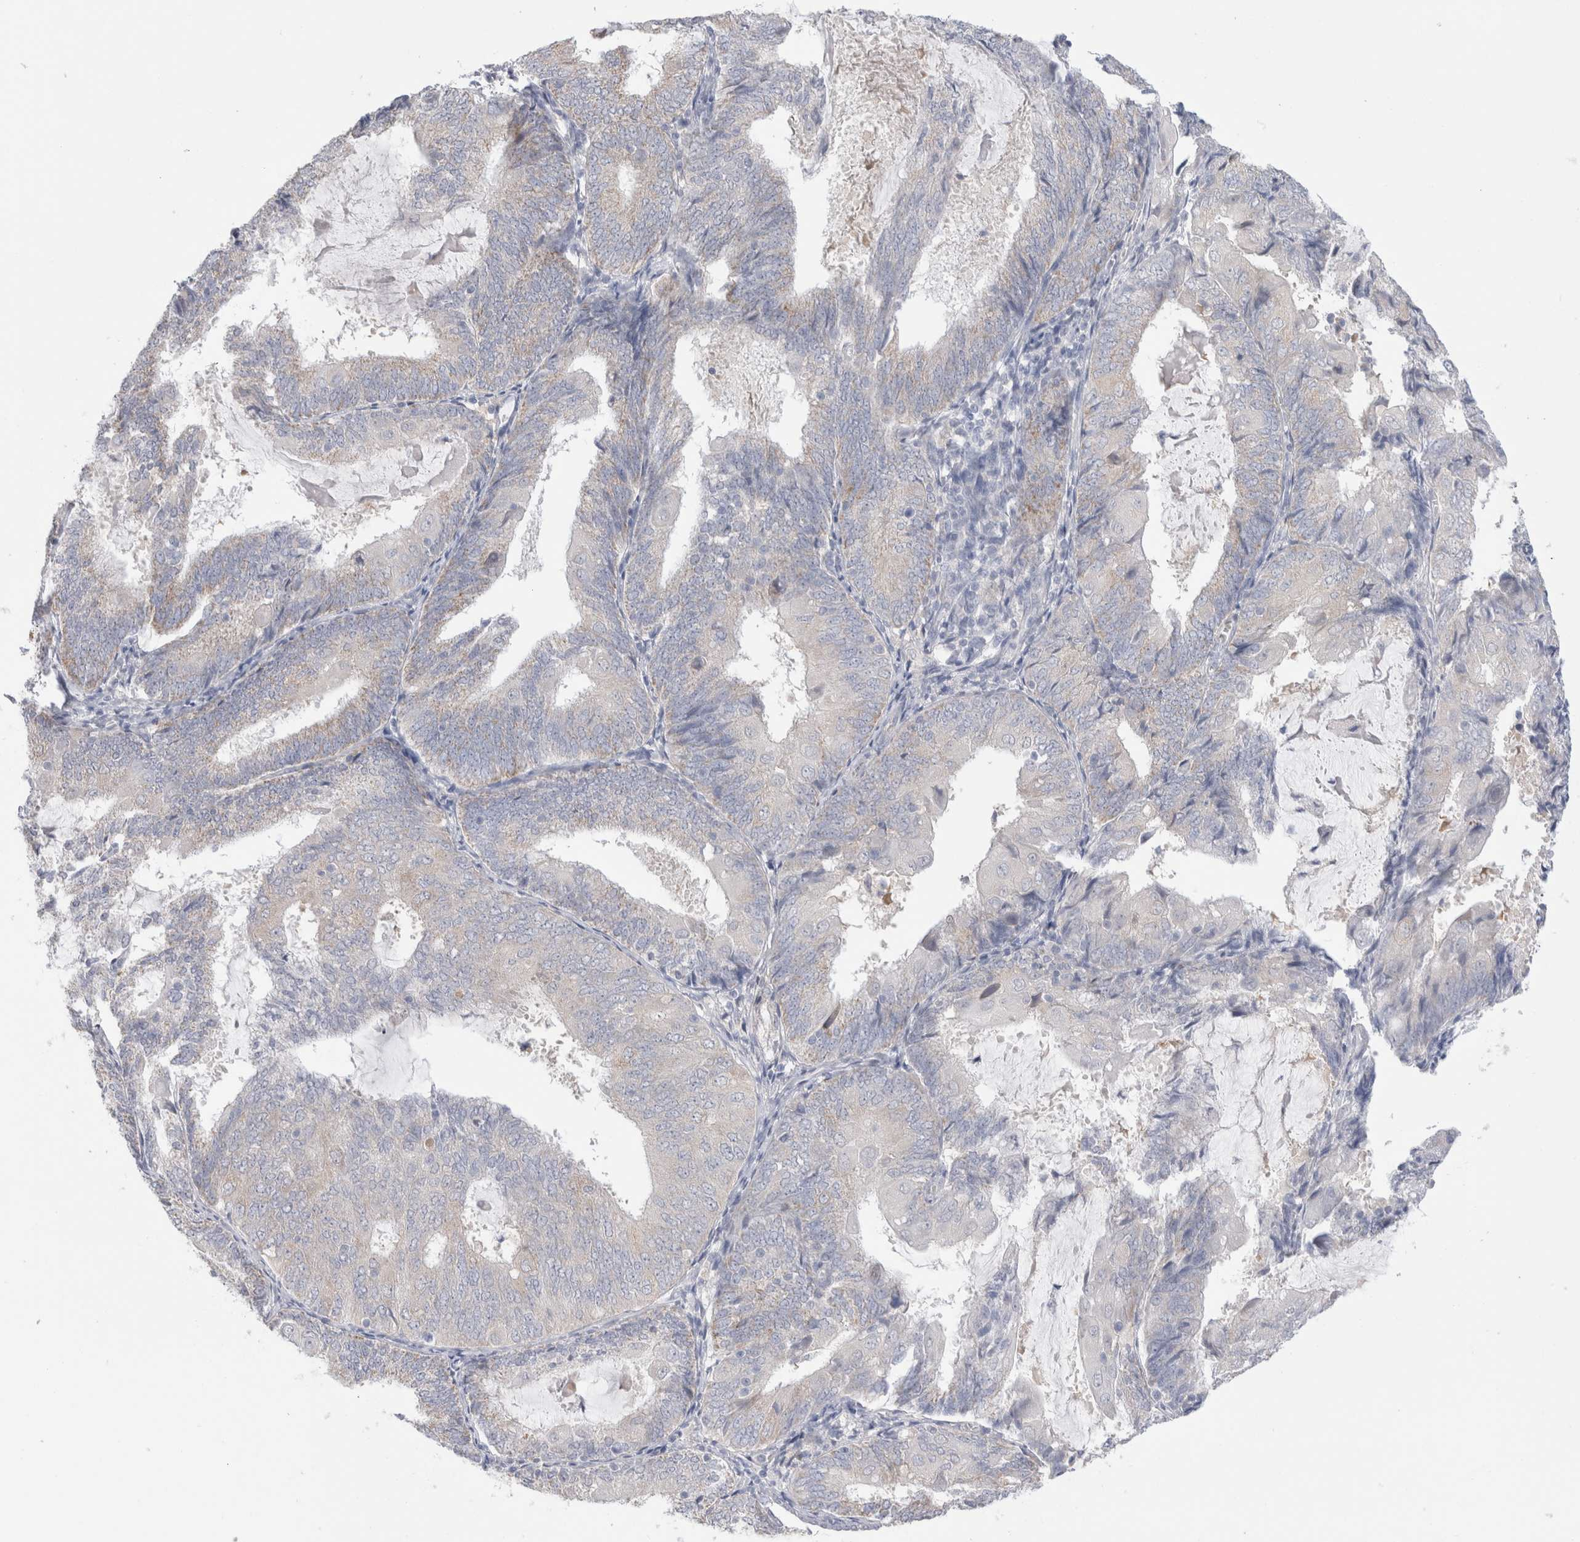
{"staining": {"intensity": "negative", "quantity": "none", "location": "none"}, "tissue": "endometrial cancer", "cell_type": "Tumor cells", "image_type": "cancer", "snomed": [{"axis": "morphology", "description": "Adenocarcinoma, NOS"}, {"axis": "topography", "description": "Endometrium"}], "caption": "Immunohistochemistry of human endometrial cancer demonstrates no expression in tumor cells.", "gene": "NDOR1", "patient": {"sex": "female", "age": 81}}